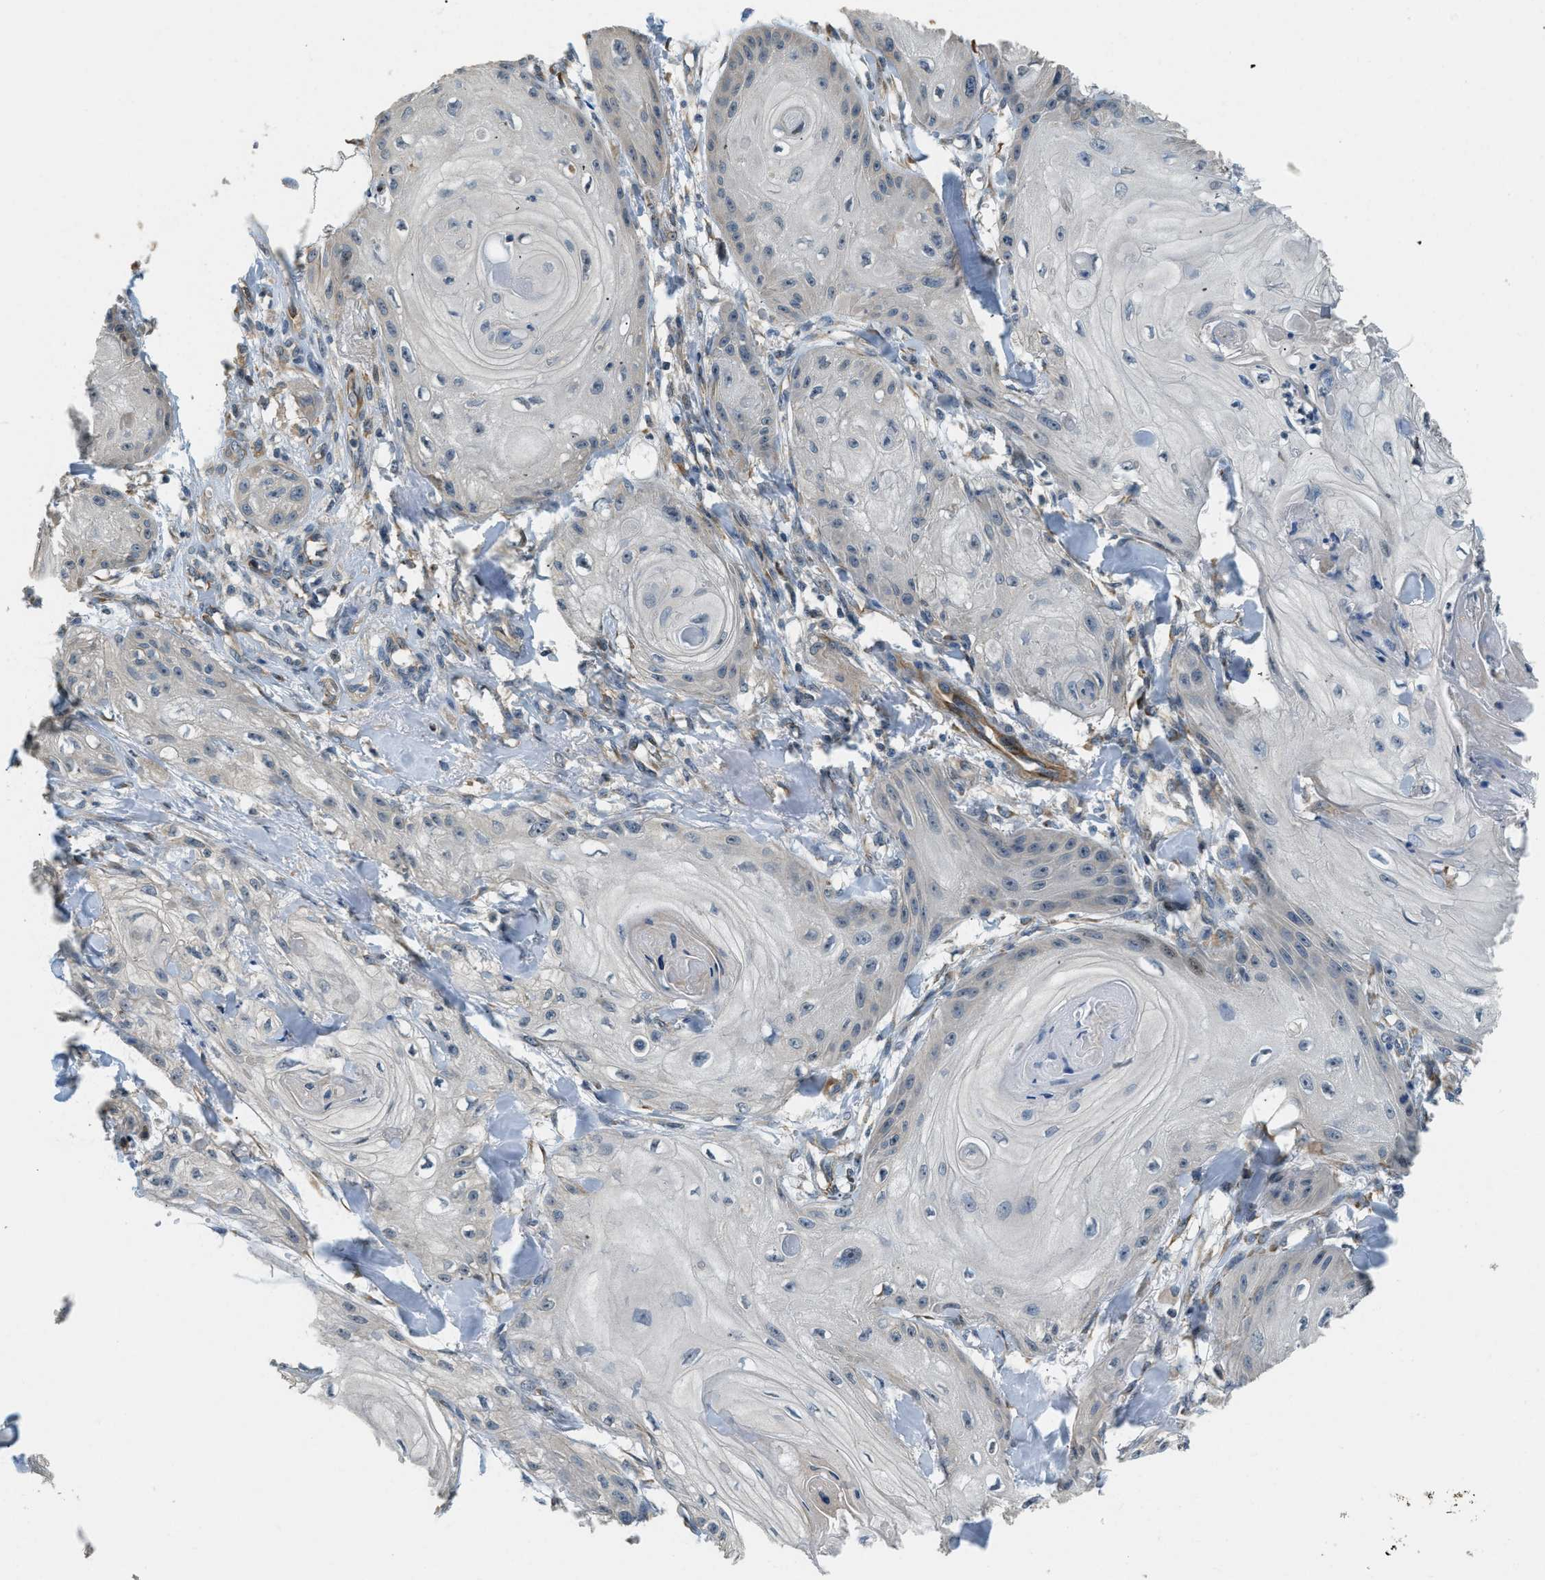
{"staining": {"intensity": "negative", "quantity": "none", "location": "none"}, "tissue": "skin cancer", "cell_type": "Tumor cells", "image_type": "cancer", "snomed": [{"axis": "morphology", "description": "Squamous cell carcinoma, NOS"}, {"axis": "topography", "description": "Skin"}], "caption": "The image exhibits no significant positivity in tumor cells of skin cancer (squamous cell carcinoma).", "gene": "ALOX12", "patient": {"sex": "male", "age": 74}}